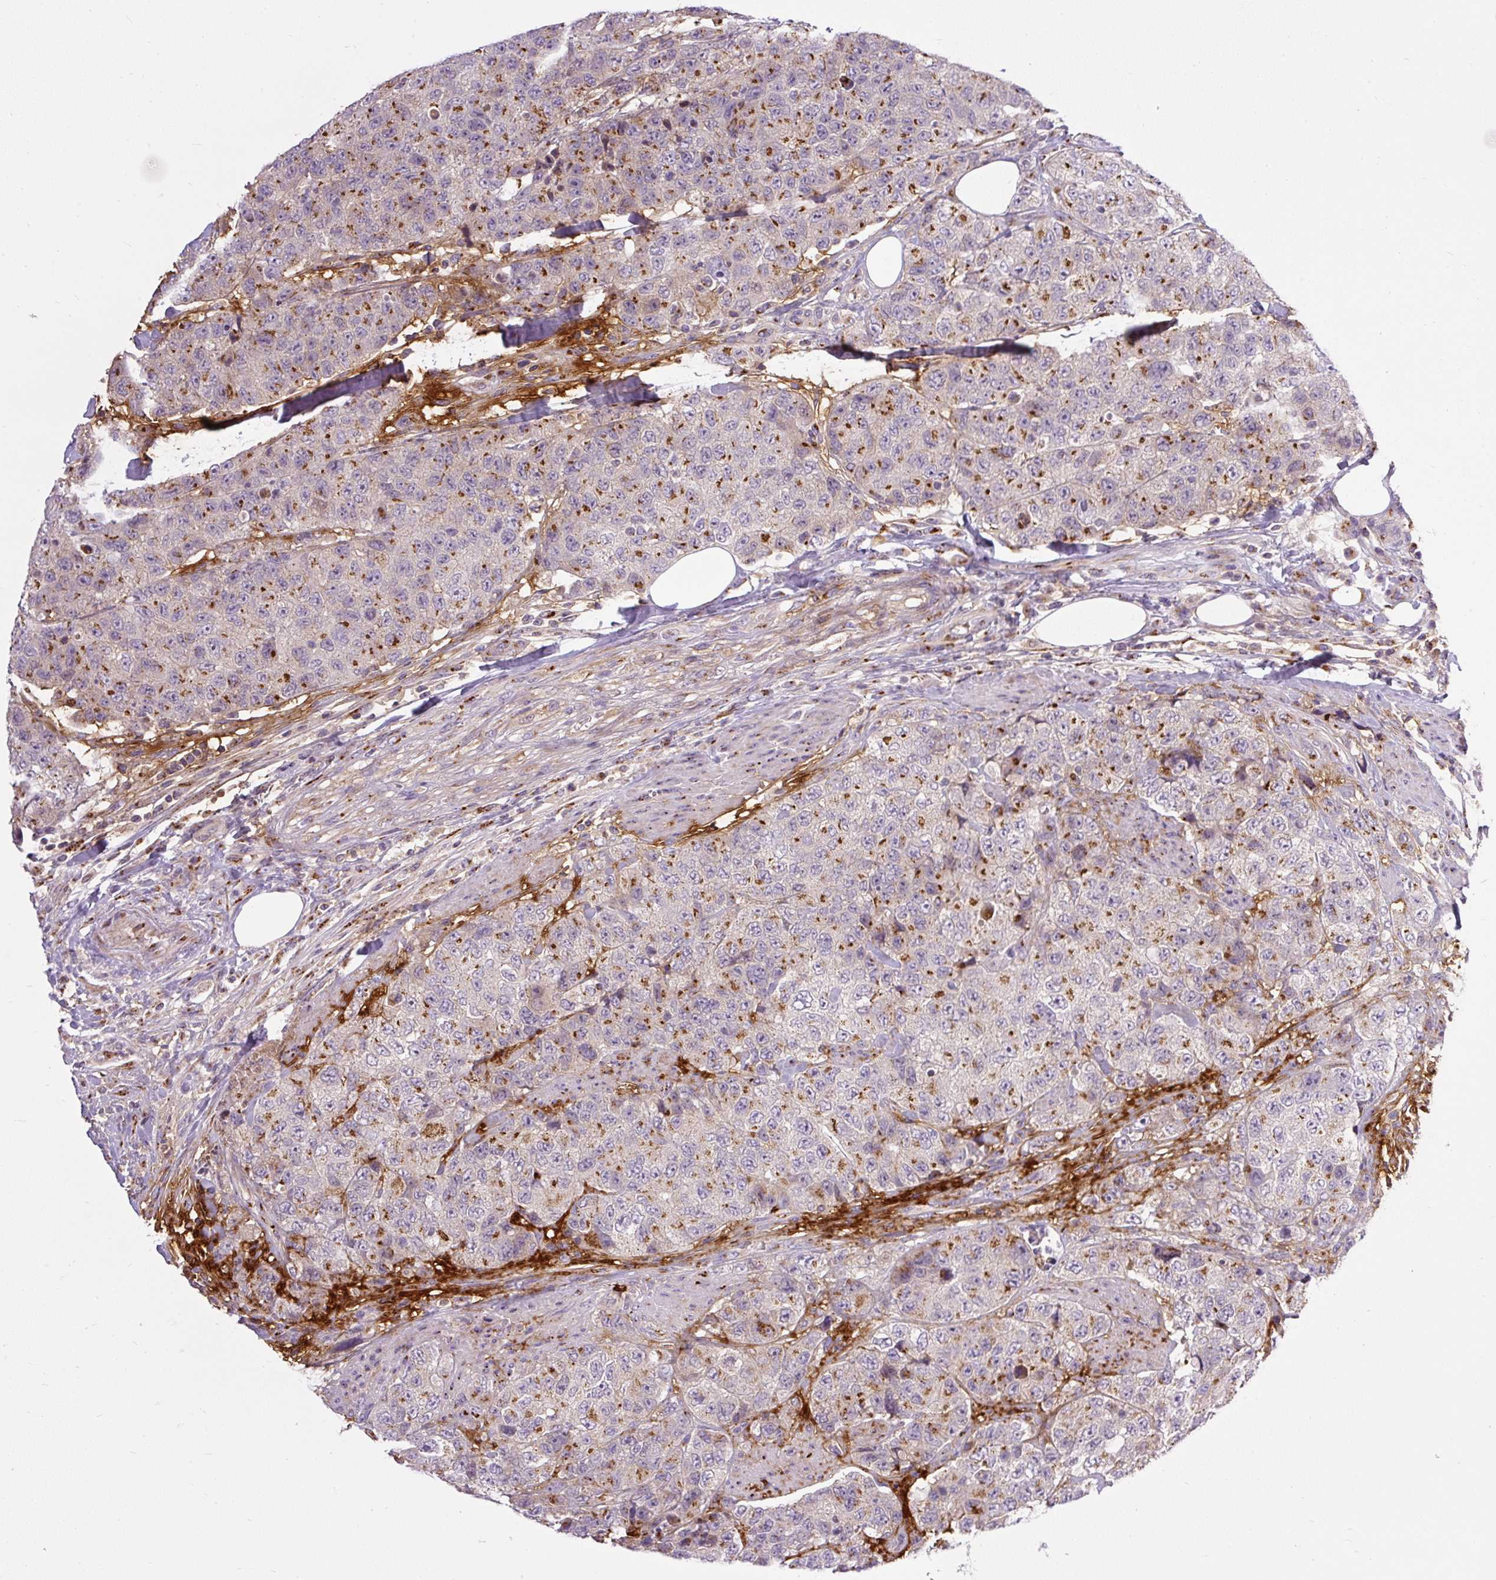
{"staining": {"intensity": "strong", "quantity": "<25%", "location": "cytoplasmic/membranous"}, "tissue": "urothelial cancer", "cell_type": "Tumor cells", "image_type": "cancer", "snomed": [{"axis": "morphology", "description": "Urothelial carcinoma, High grade"}, {"axis": "topography", "description": "Urinary bladder"}], "caption": "Urothelial carcinoma (high-grade) stained with a protein marker demonstrates strong staining in tumor cells.", "gene": "MSMP", "patient": {"sex": "female", "age": 78}}